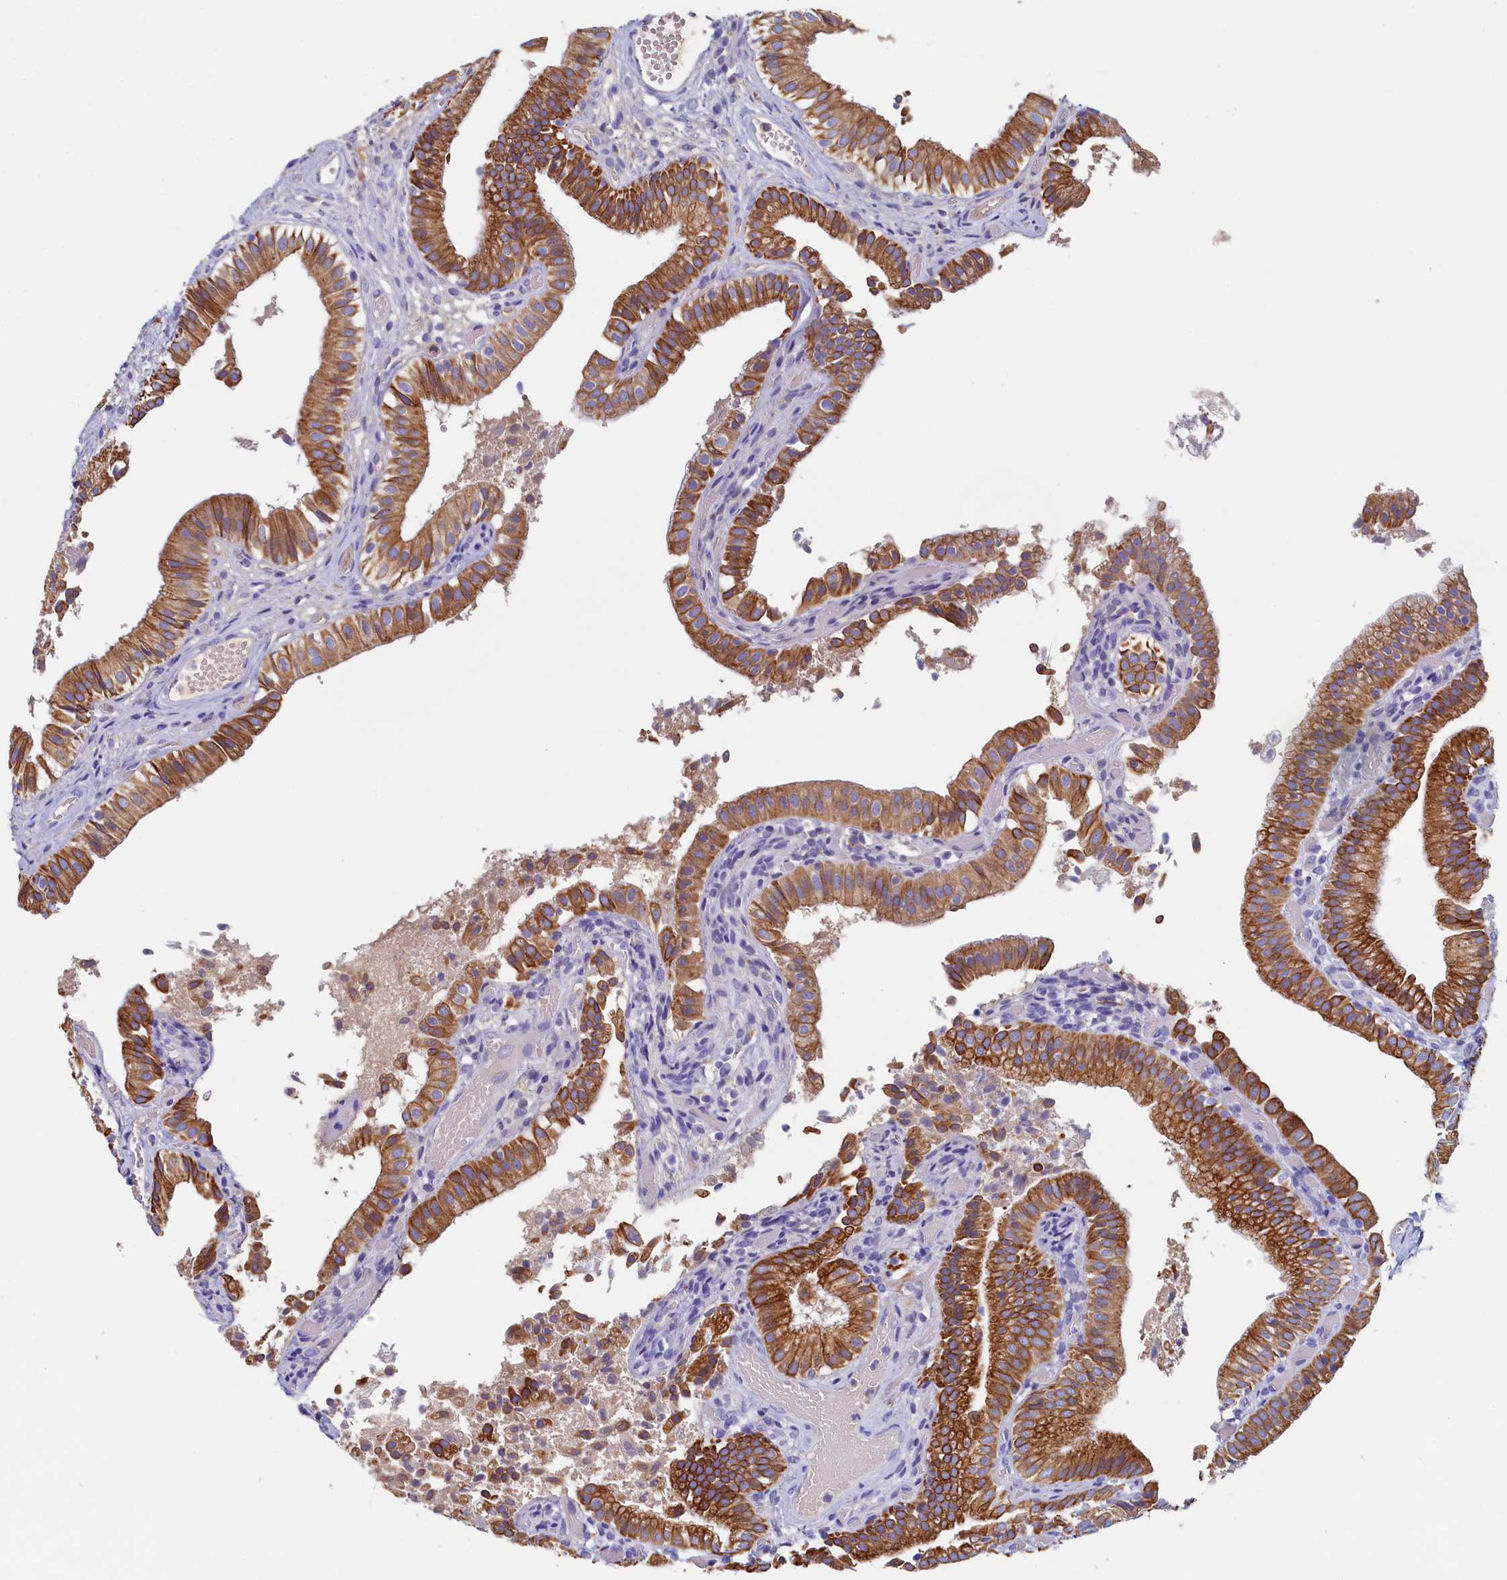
{"staining": {"intensity": "moderate", "quantity": ">75%", "location": "cytoplasmic/membranous"}, "tissue": "gallbladder", "cell_type": "Glandular cells", "image_type": "normal", "snomed": [{"axis": "morphology", "description": "Normal tissue, NOS"}, {"axis": "topography", "description": "Gallbladder"}], "caption": "Immunohistochemistry (IHC) of normal human gallbladder demonstrates medium levels of moderate cytoplasmic/membranous expression in about >75% of glandular cells. (DAB (3,3'-diaminobenzidine) IHC with brightfield microscopy, high magnification).", "gene": "GUCA1C", "patient": {"sex": "female", "age": 47}}